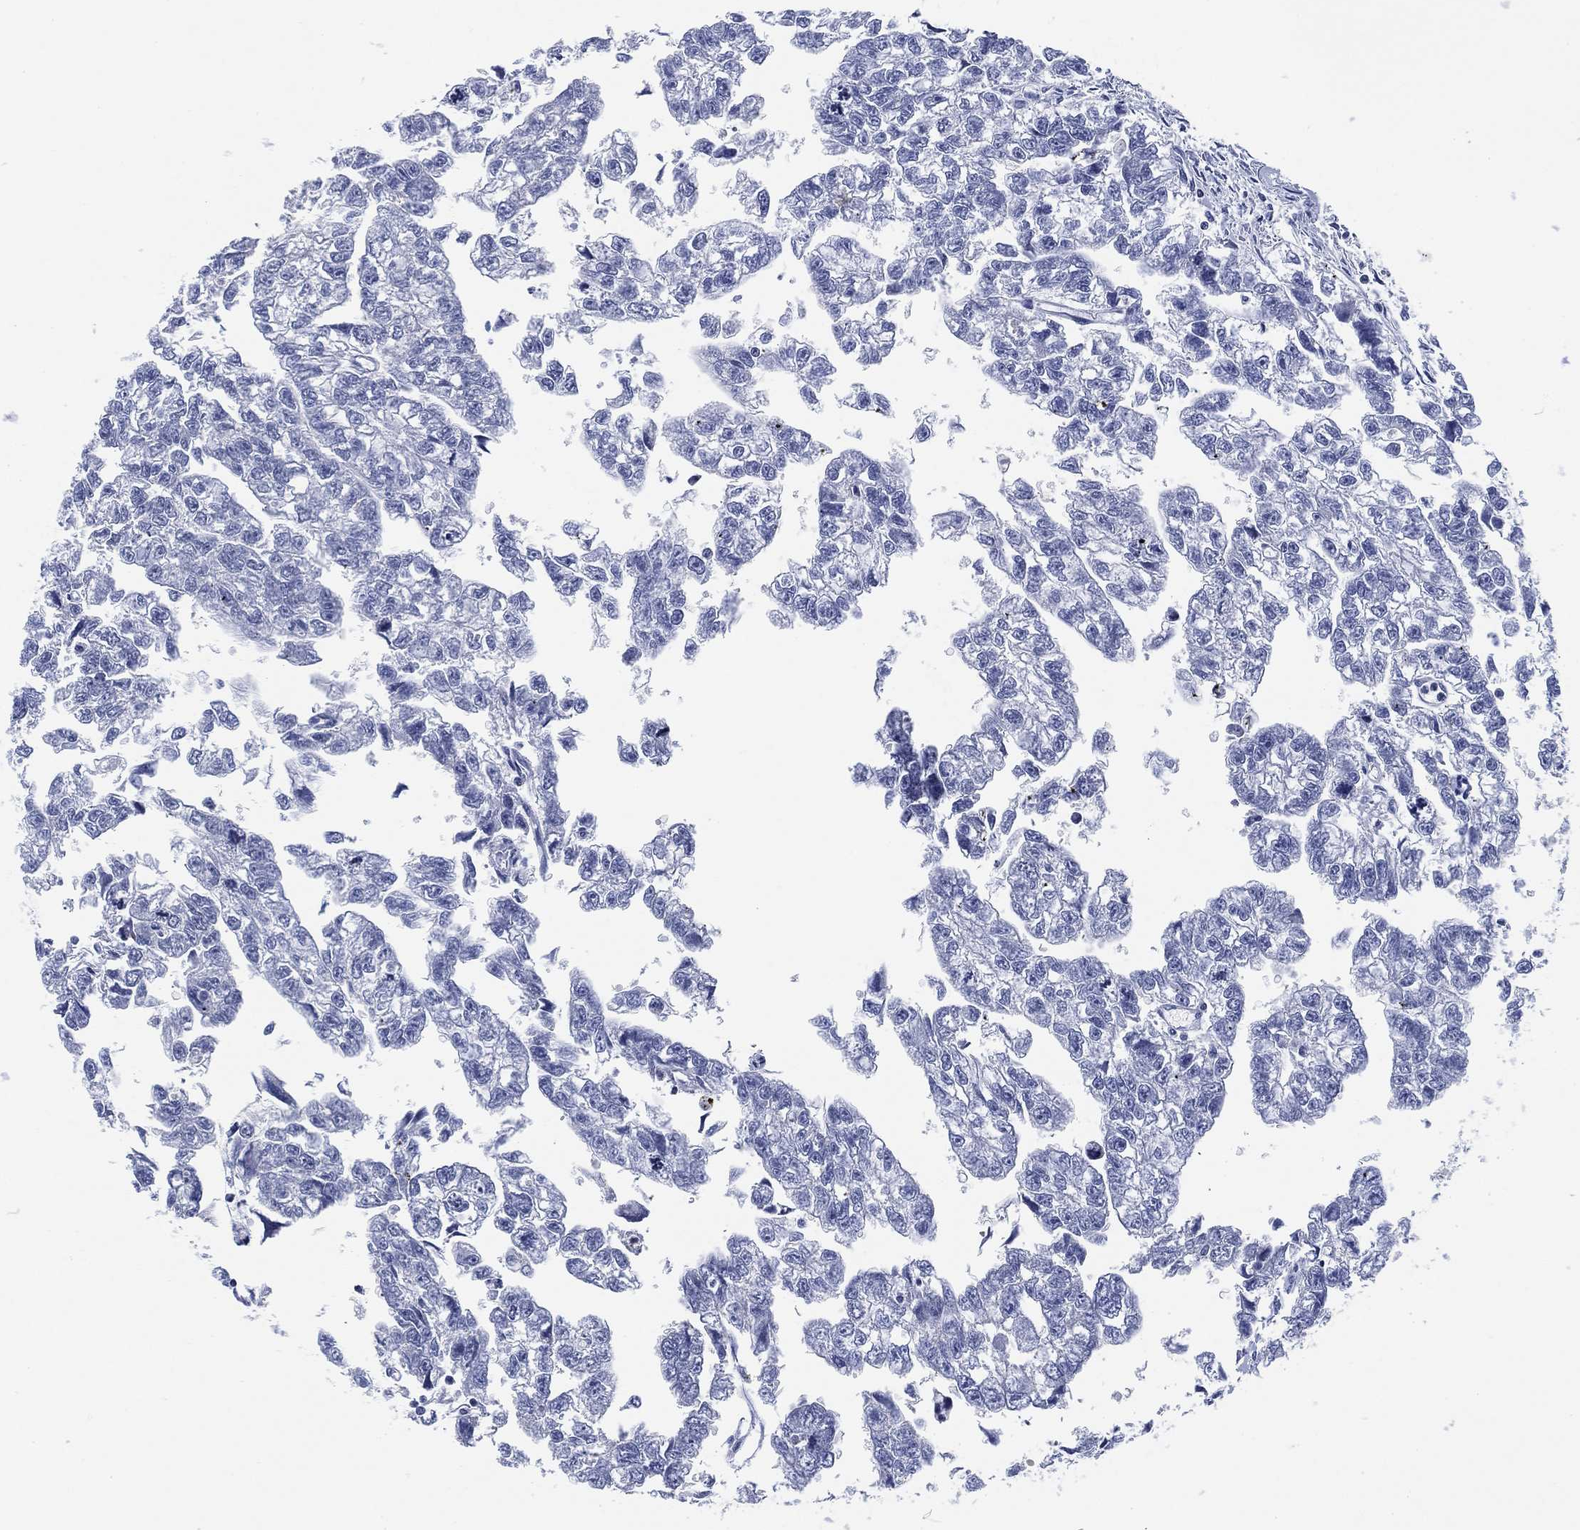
{"staining": {"intensity": "negative", "quantity": "none", "location": "none"}, "tissue": "testis cancer", "cell_type": "Tumor cells", "image_type": "cancer", "snomed": [{"axis": "morphology", "description": "Carcinoma, Embryonal, NOS"}, {"axis": "morphology", "description": "Teratoma, malignant, NOS"}, {"axis": "topography", "description": "Testis"}], "caption": "Photomicrograph shows no significant protein expression in tumor cells of teratoma (malignant) (testis). The staining was performed using DAB (3,3'-diaminobenzidine) to visualize the protein expression in brown, while the nuclei were stained in blue with hematoxylin (Magnification: 20x).", "gene": "FYB1", "patient": {"sex": "male", "age": 44}}